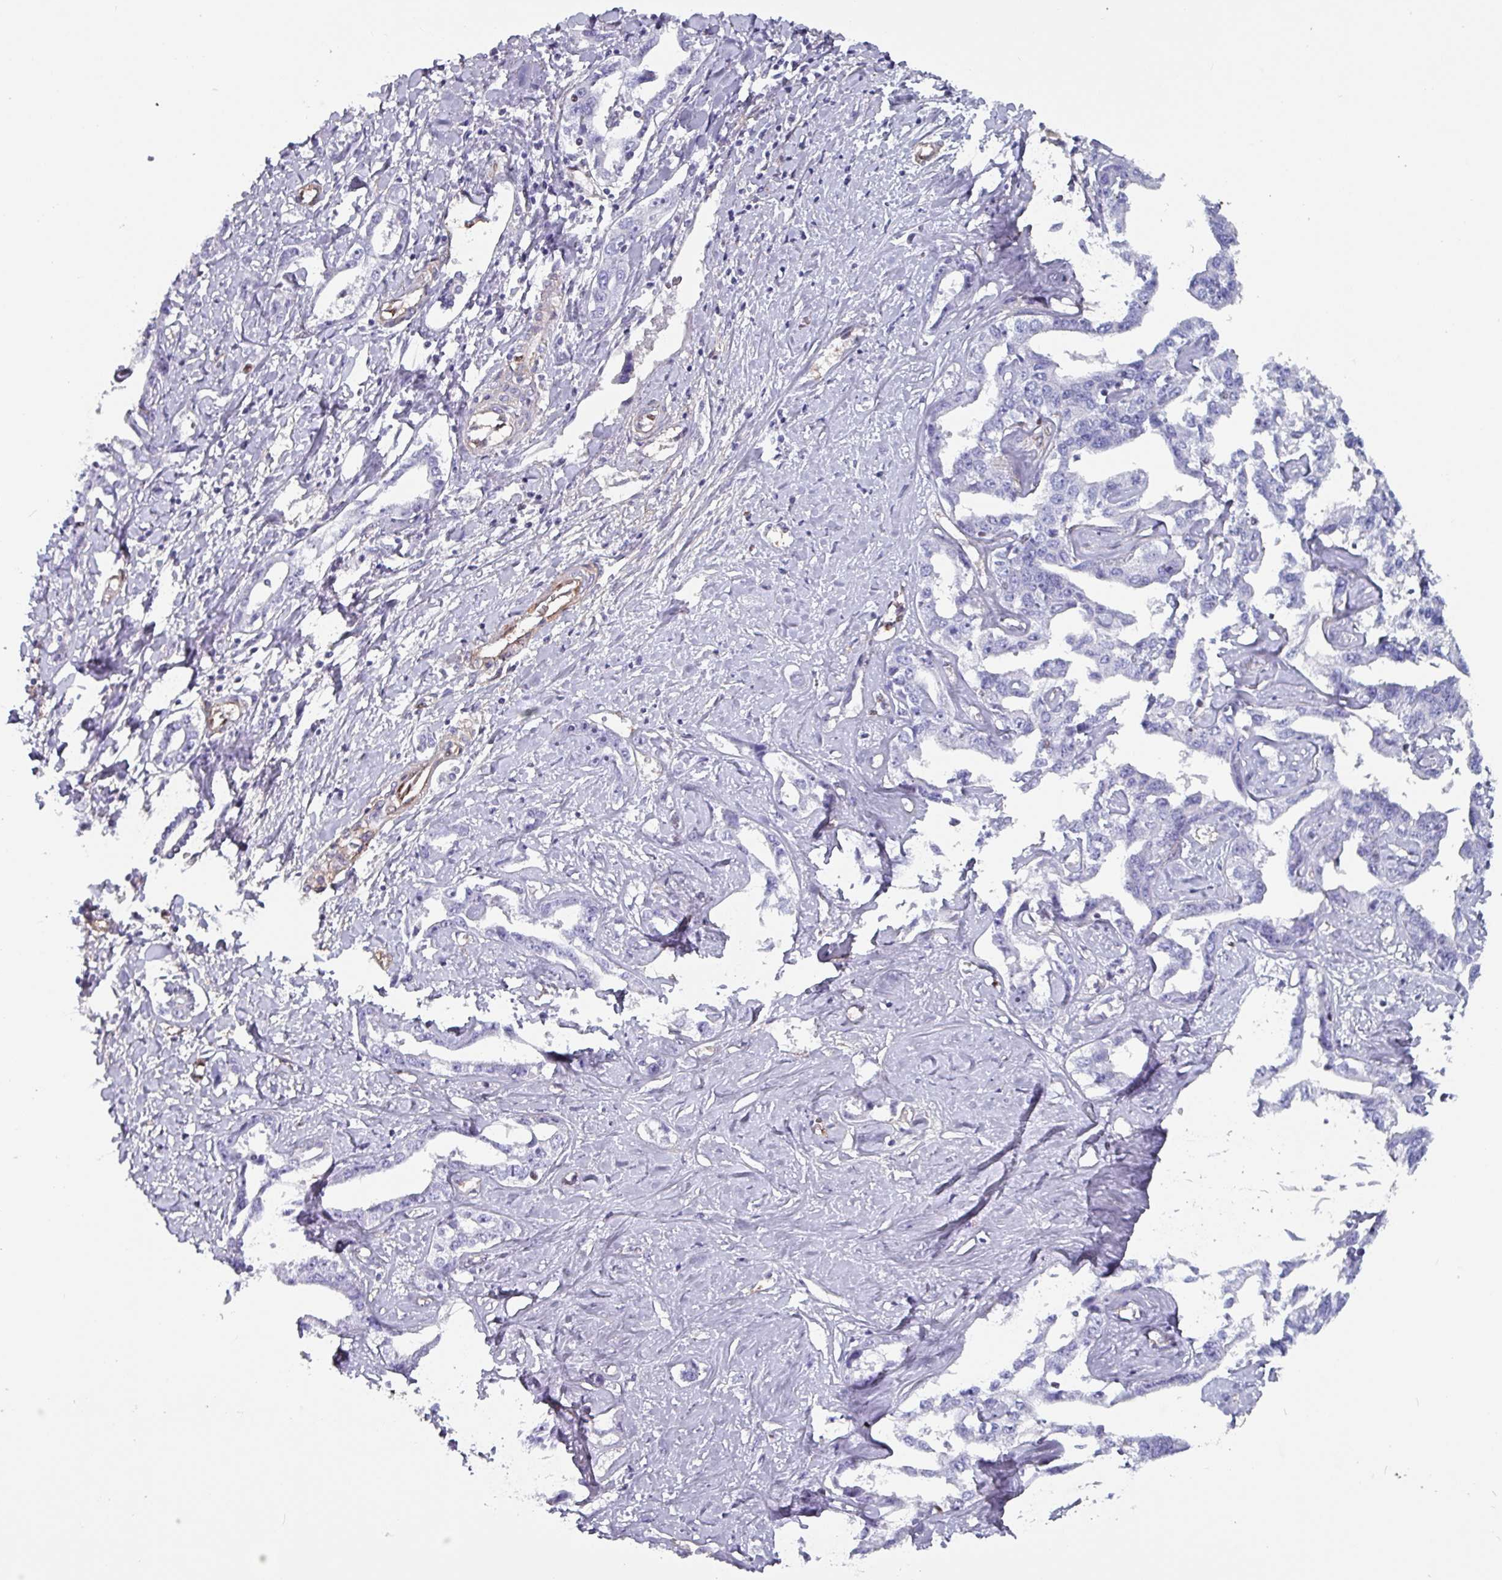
{"staining": {"intensity": "negative", "quantity": "none", "location": "none"}, "tissue": "liver cancer", "cell_type": "Tumor cells", "image_type": "cancer", "snomed": [{"axis": "morphology", "description": "Cholangiocarcinoma"}, {"axis": "topography", "description": "Liver"}], "caption": "IHC photomicrograph of neoplastic tissue: liver cholangiocarcinoma stained with DAB (3,3'-diaminobenzidine) demonstrates no significant protein expression in tumor cells.", "gene": "ZNF816-ZNF321P", "patient": {"sex": "male", "age": 59}}